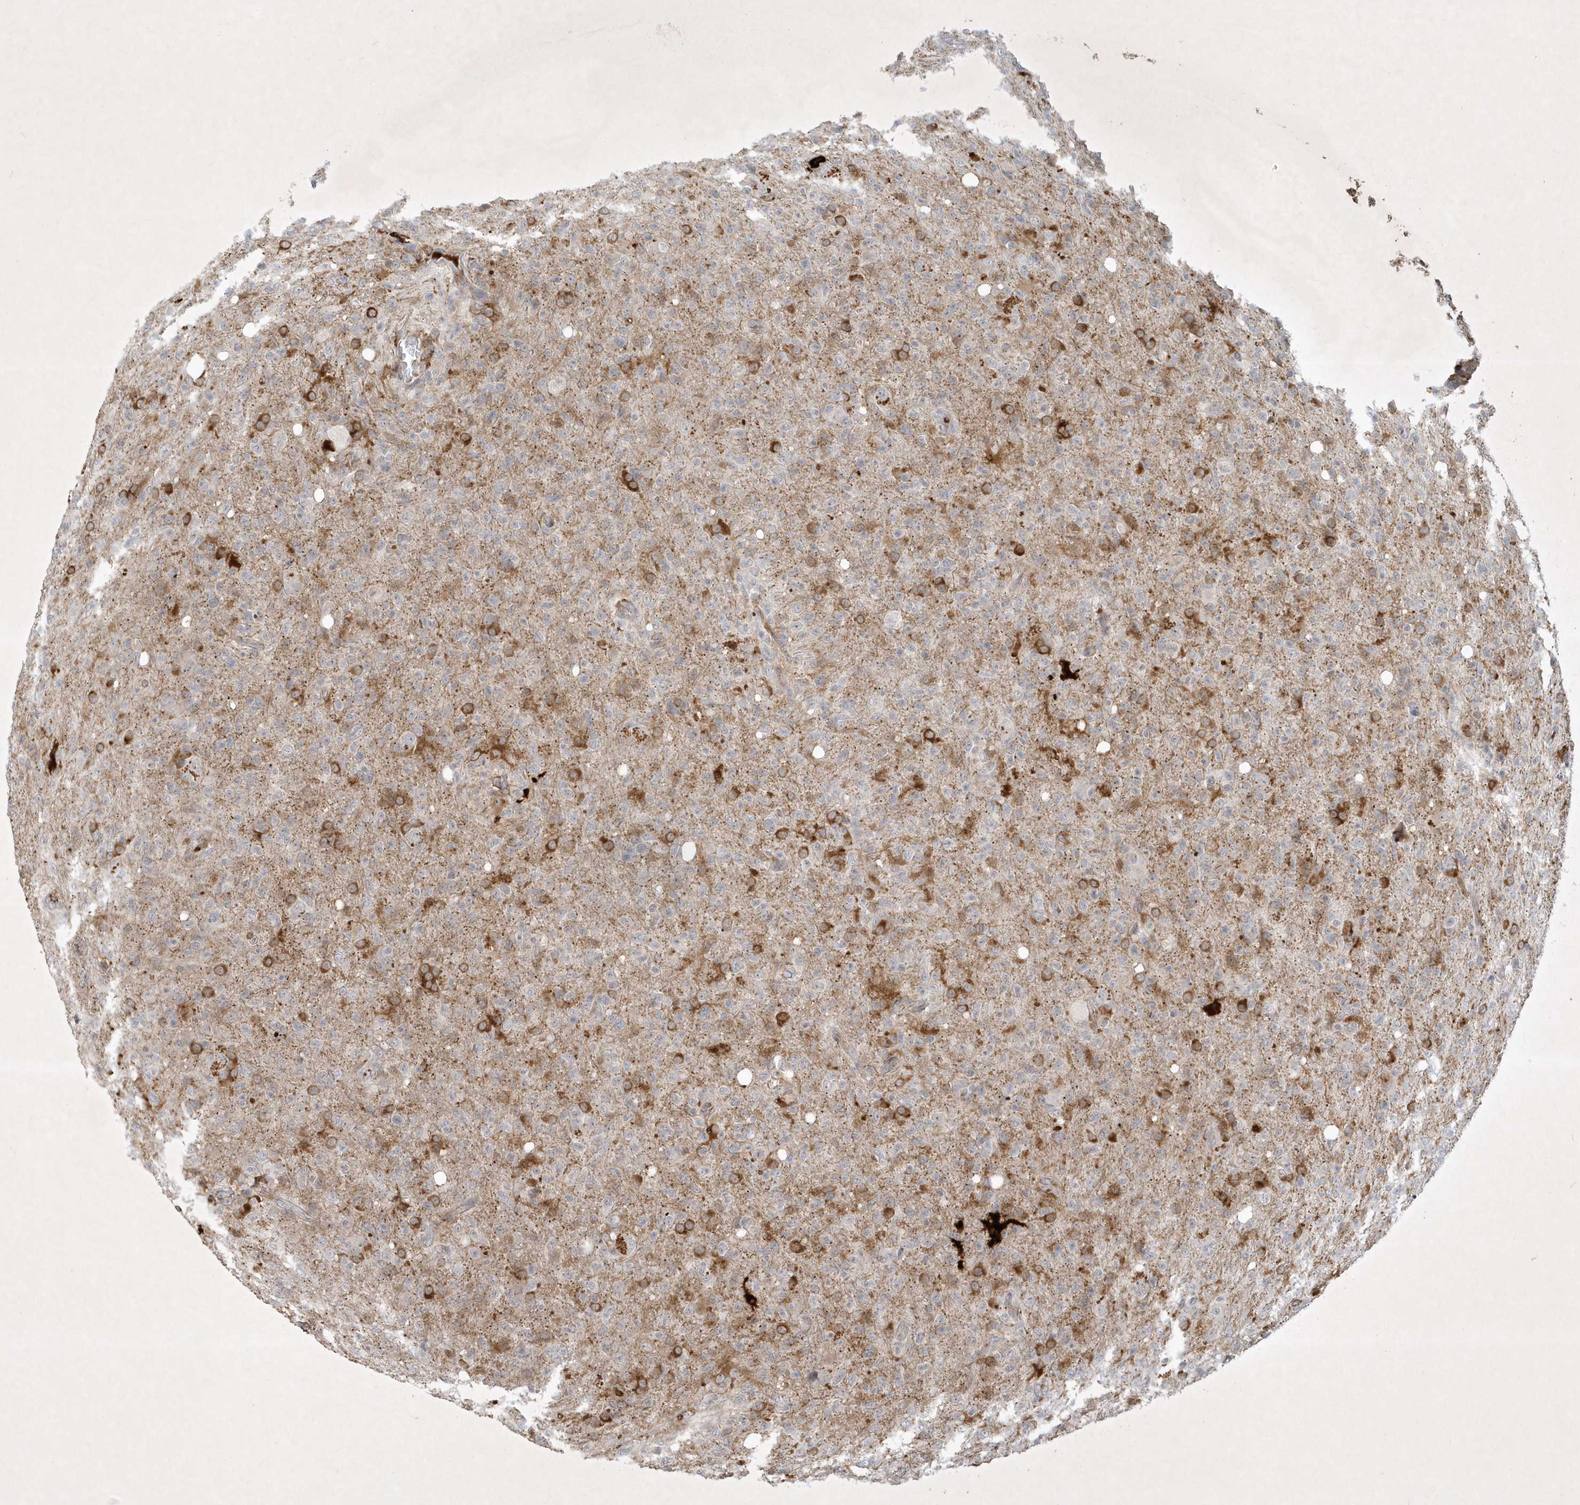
{"staining": {"intensity": "negative", "quantity": "none", "location": "none"}, "tissue": "glioma", "cell_type": "Tumor cells", "image_type": "cancer", "snomed": [{"axis": "morphology", "description": "Glioma, malignant, High grade"}, {"axis": "topography", "description": "Brain"}], "caption": "Glioma was stained to show a protein in brown. There is no significant positivity in tumor cells. Nuclei are stained in blue.", "gene": "THG1L", "patient": {"sex": "female", "age": 57}}